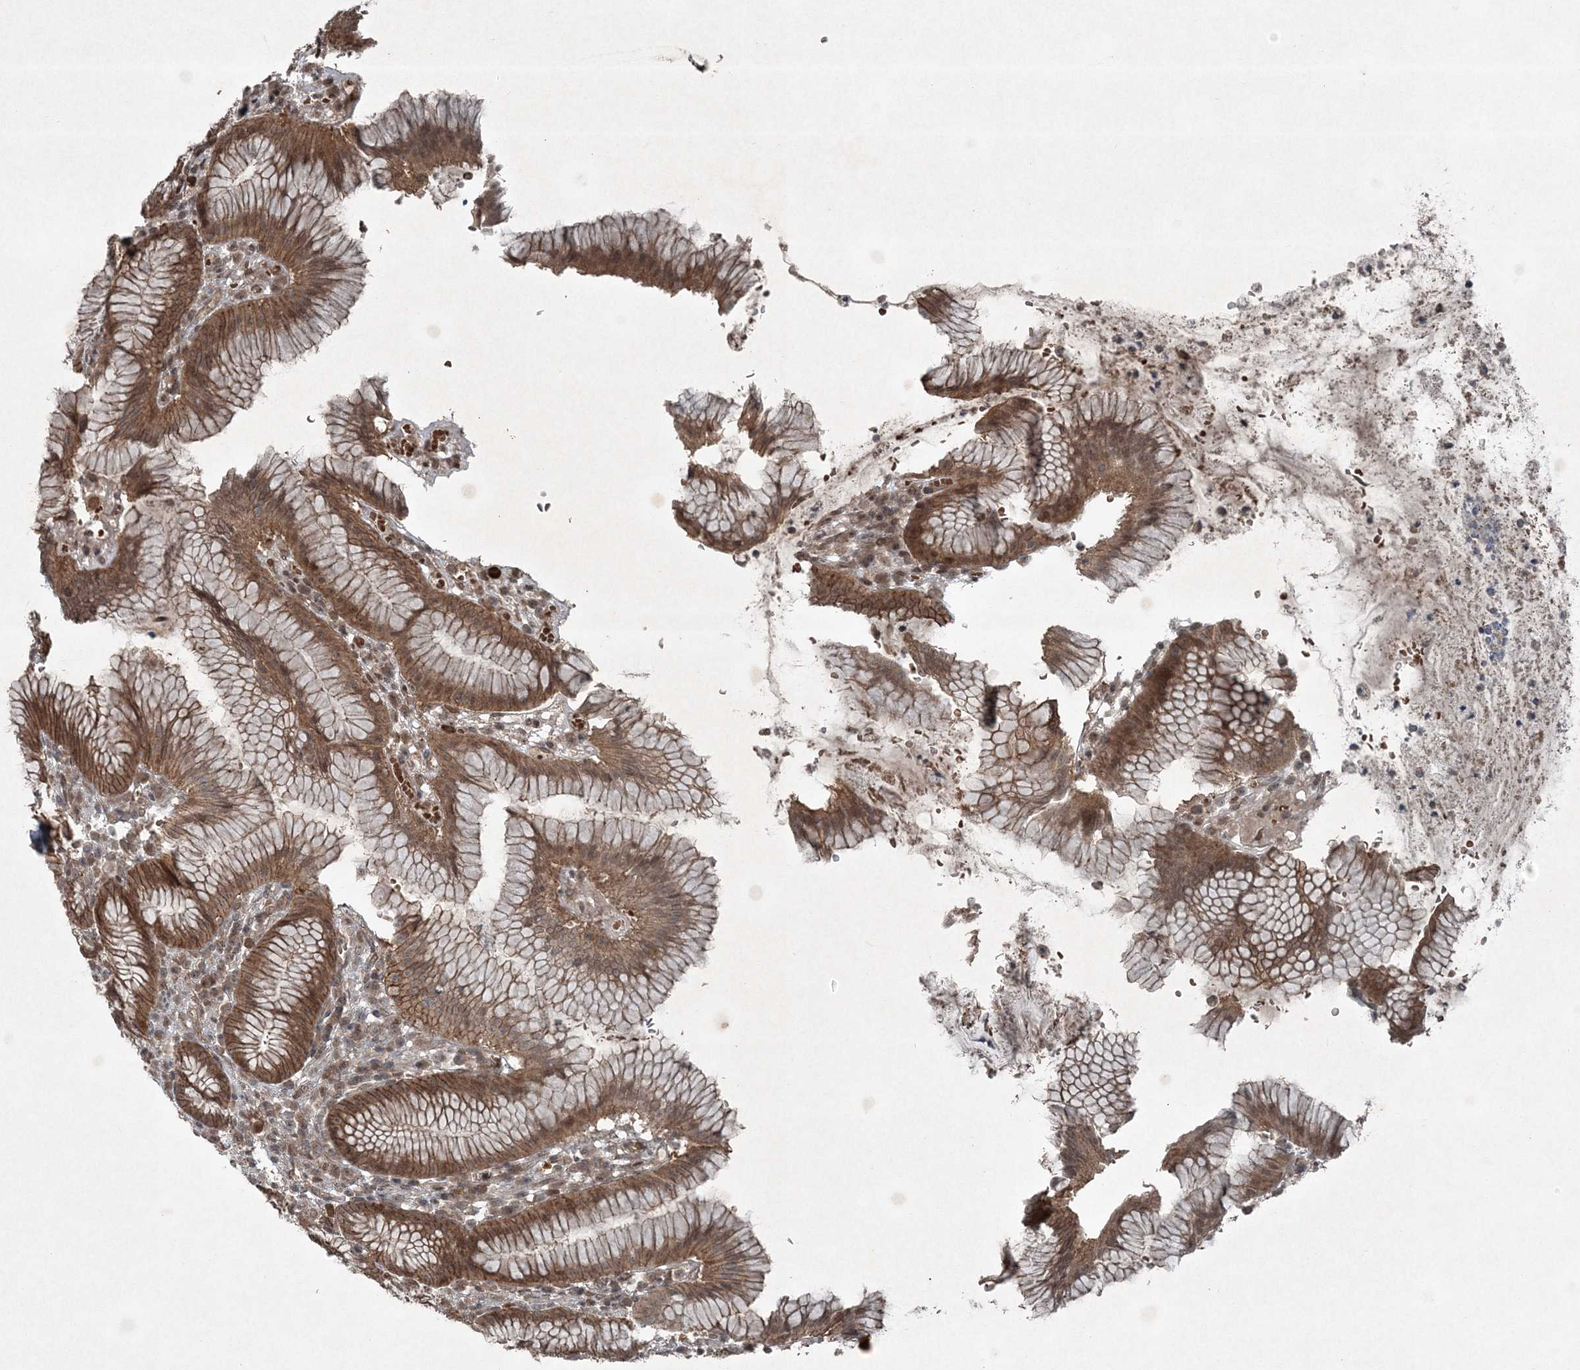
{"staining": {"intensity": "moderate", "quantity": ">75%", "location": "cytoplasmic/membranous,nuclear"}, "tissue": "stomach", "cell_type": "Glandular cells", "image_type": "normal", "snomed": [{"axis": "morphology", "description": "Normal tissue, NOS"}, {"axis": "topography", "description": "Stomach"}], "caption": "Immunohistochemistry staining of benign stomach, which demonstrates medium levels of moderate cytoplasmic/membranous,nuclear staining in about >75% of glandular cells indicating moderate cytoplasmic/membranous,nuclear protein staining. The staining was performed using DAB (brown) for protein detection and nuclei were counterstained in hematoxylin (blue).", "gene": "FBXL17", "patient": {"sex": "male", "age": 55}}